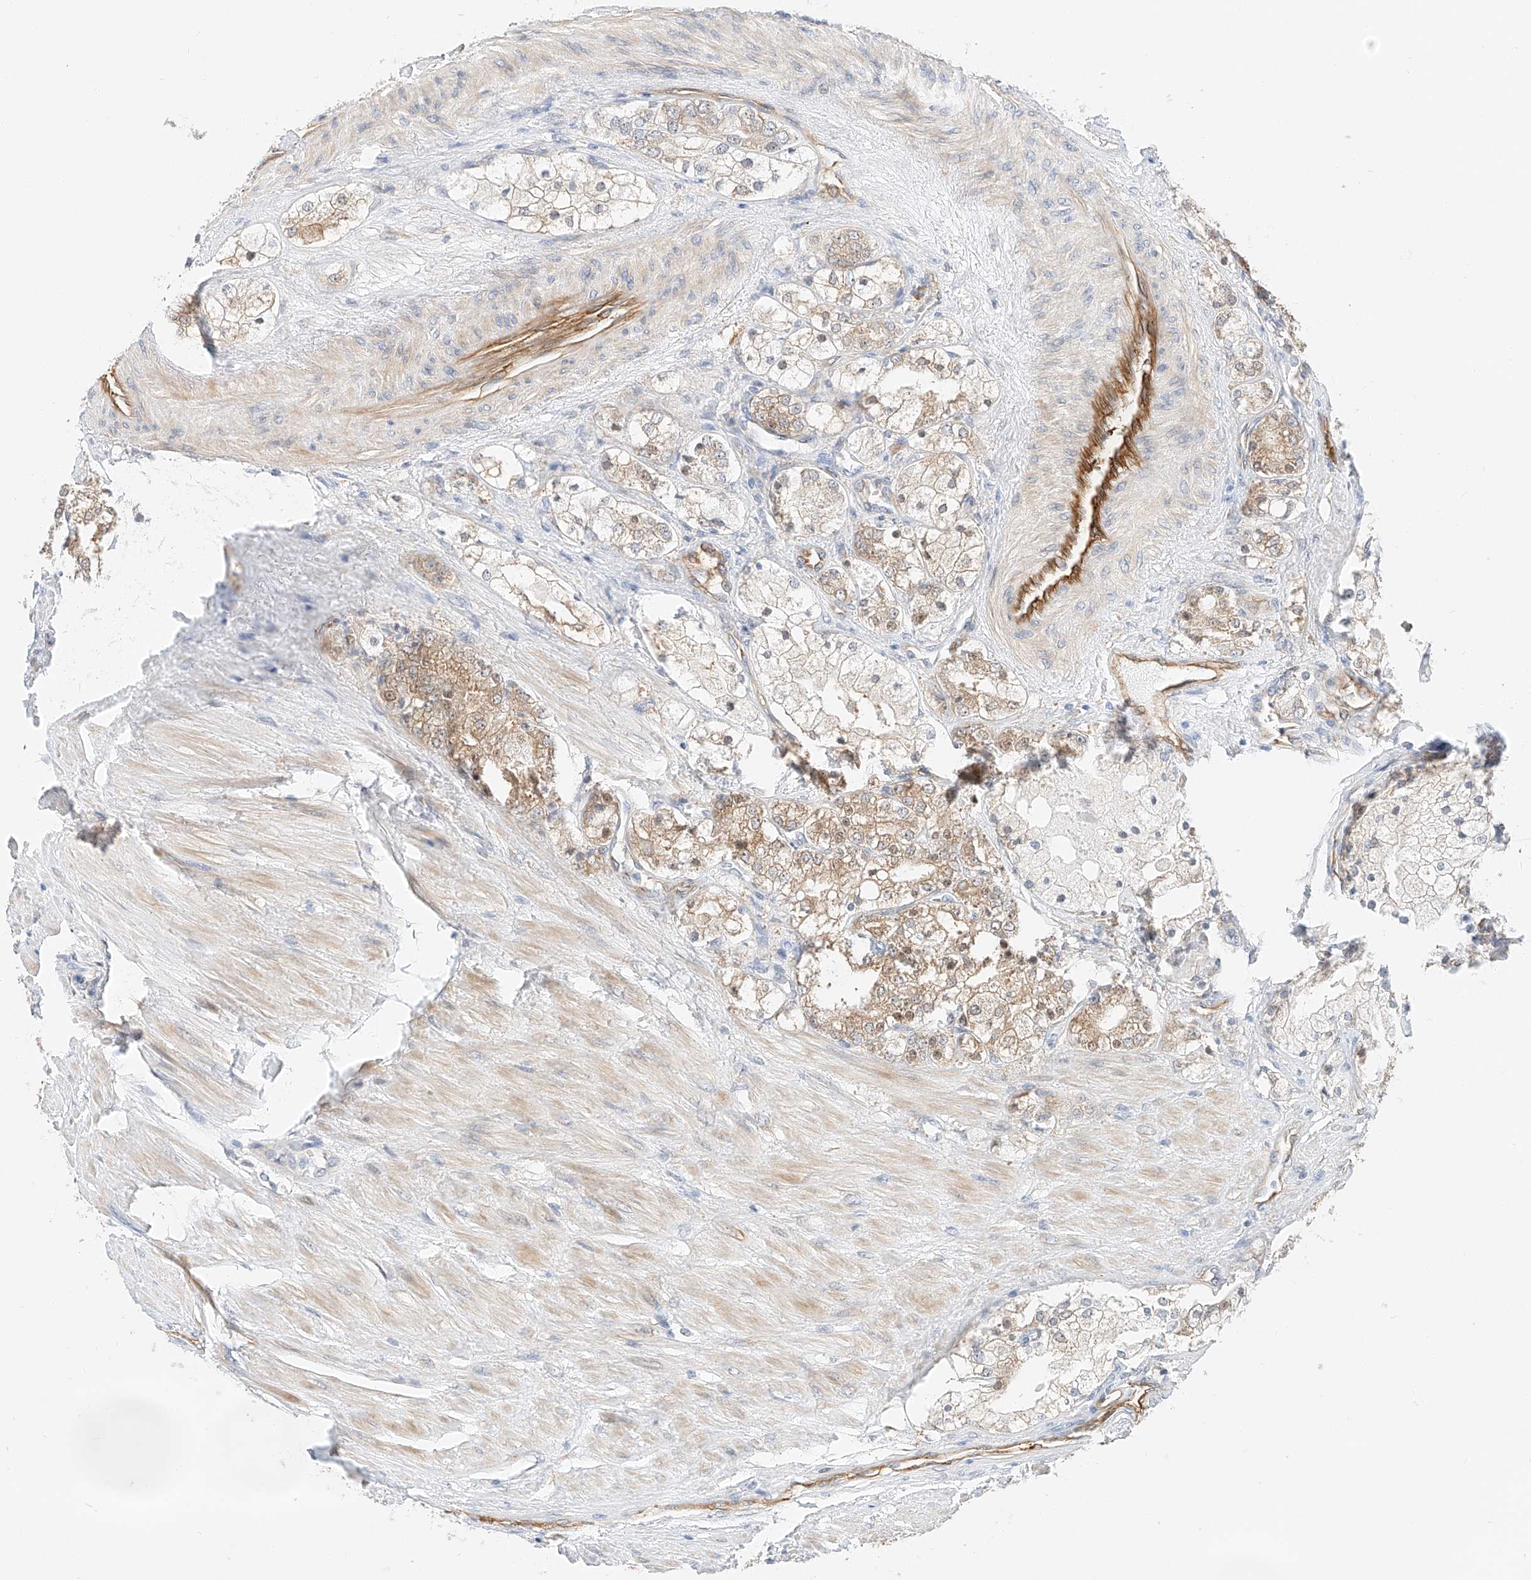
{"staining": {"intensity": "weak", "quantity": ">75%", "location": "cytoplasmic/membranous"}, "tissue": "prostate cancer", "cell_type": "Tumor cells", "image_type": "cancer", "snomed": [{"axis": "morphology", "description": "Adenocarcinoma, High grade"}, {"axis": "topography", "description": "Prostate"}], "caption": "This micrograph exhibits immunohistochemistry staining of human prostate adenocarcinoma (high-grade), with low weak cytoplasmic/membranous positivity in about >75% of tumor cells.", "gene": "CARMIL1", "patient": {"sex": "male", "age": 50}}